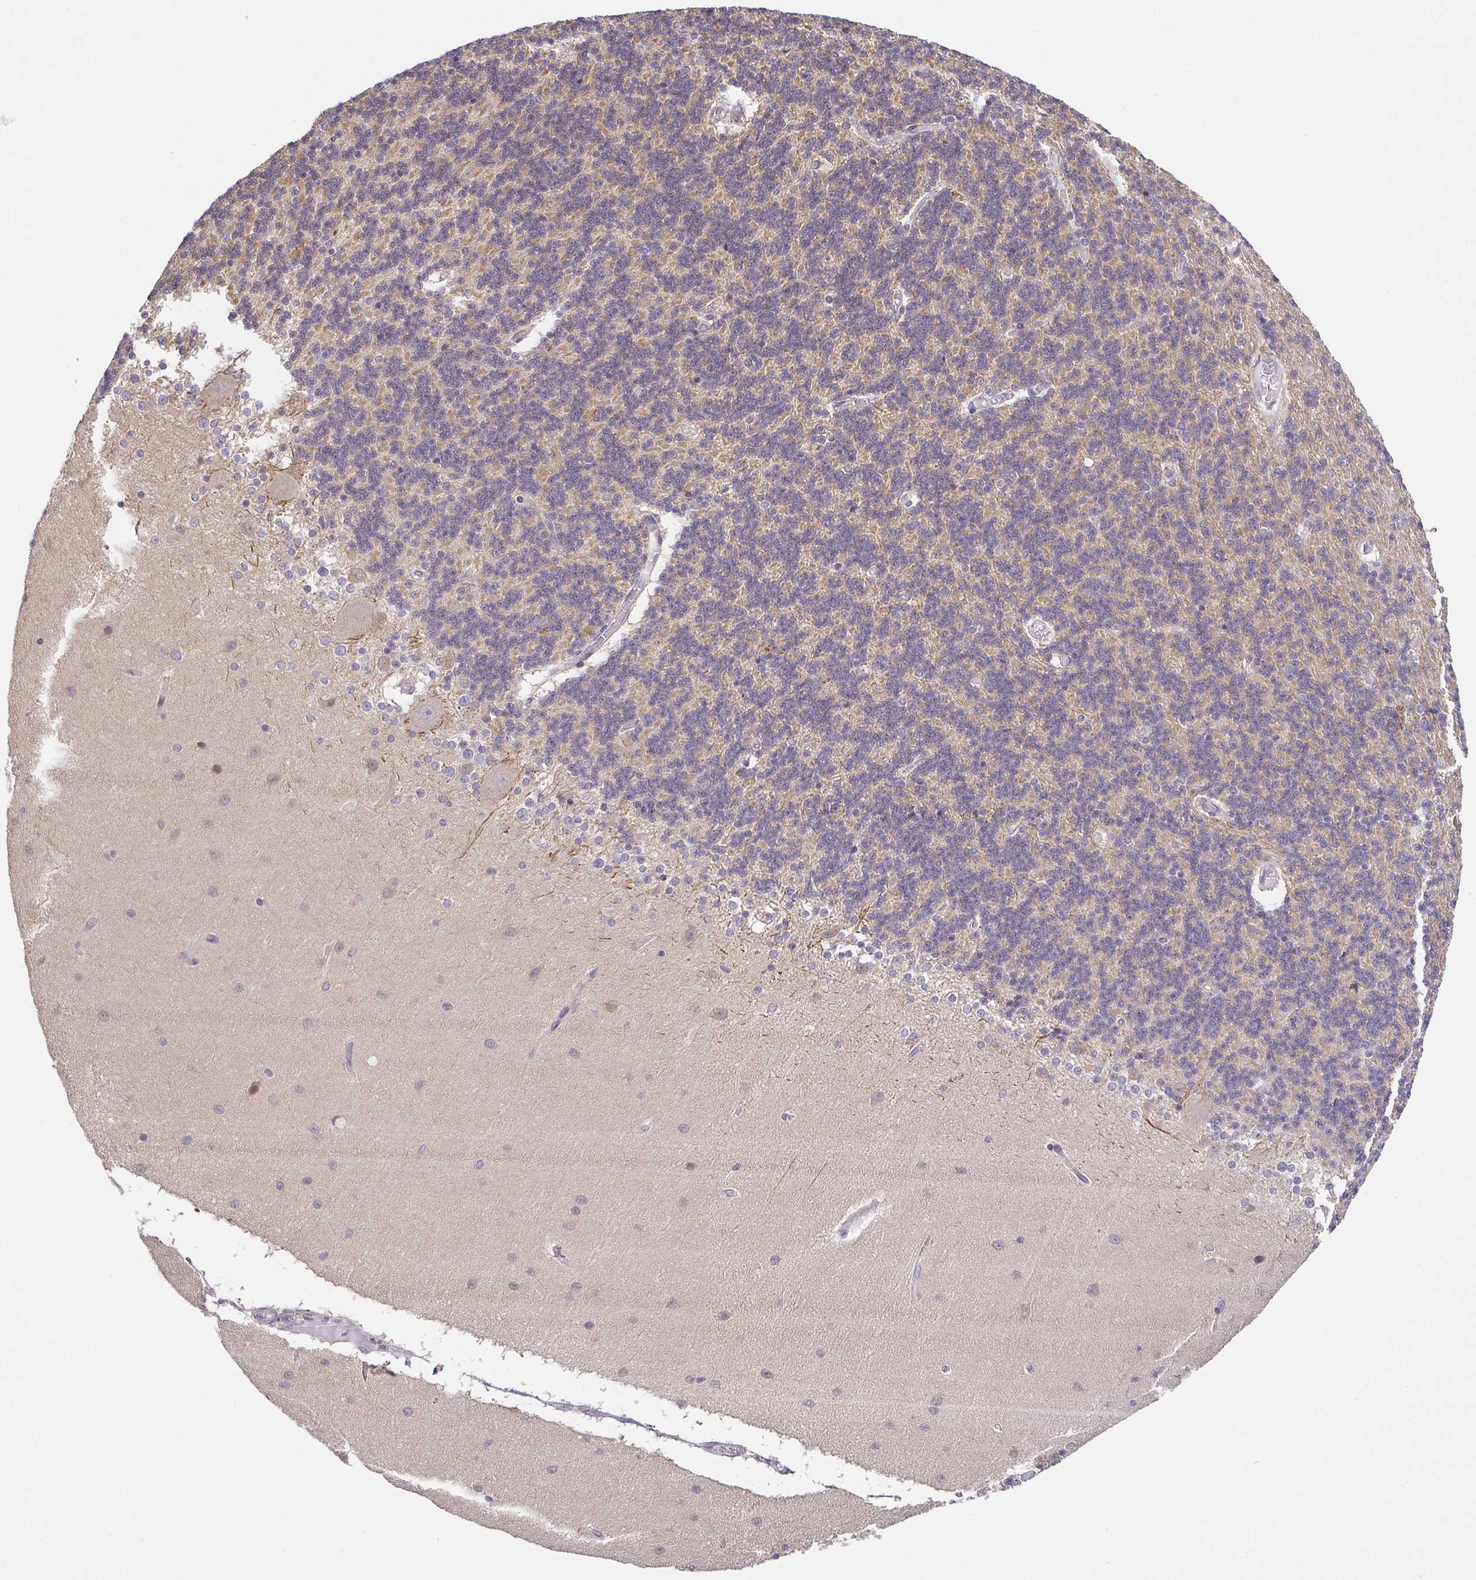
{"staining": {"intensity": "weak", "quantity": "<25%", "location": "cytoplasmic/membranous"}, "tissue": "cerebellum", "cell_type": "Cells in granular layer", "image_type": "normal", "snomed": [{"axis": "morphology", "description": "Normal tissue, NOS"}, {"axis": "topography", "description": "Cerebellum"}], "caption": "DAB immunohistochemical staining of benign cerebellum displays no significant positivity in cells in granular layer. Nuclei are stained in blue.", "gene": "PREPL", "patient": {"sex": "female", "age": 54}}